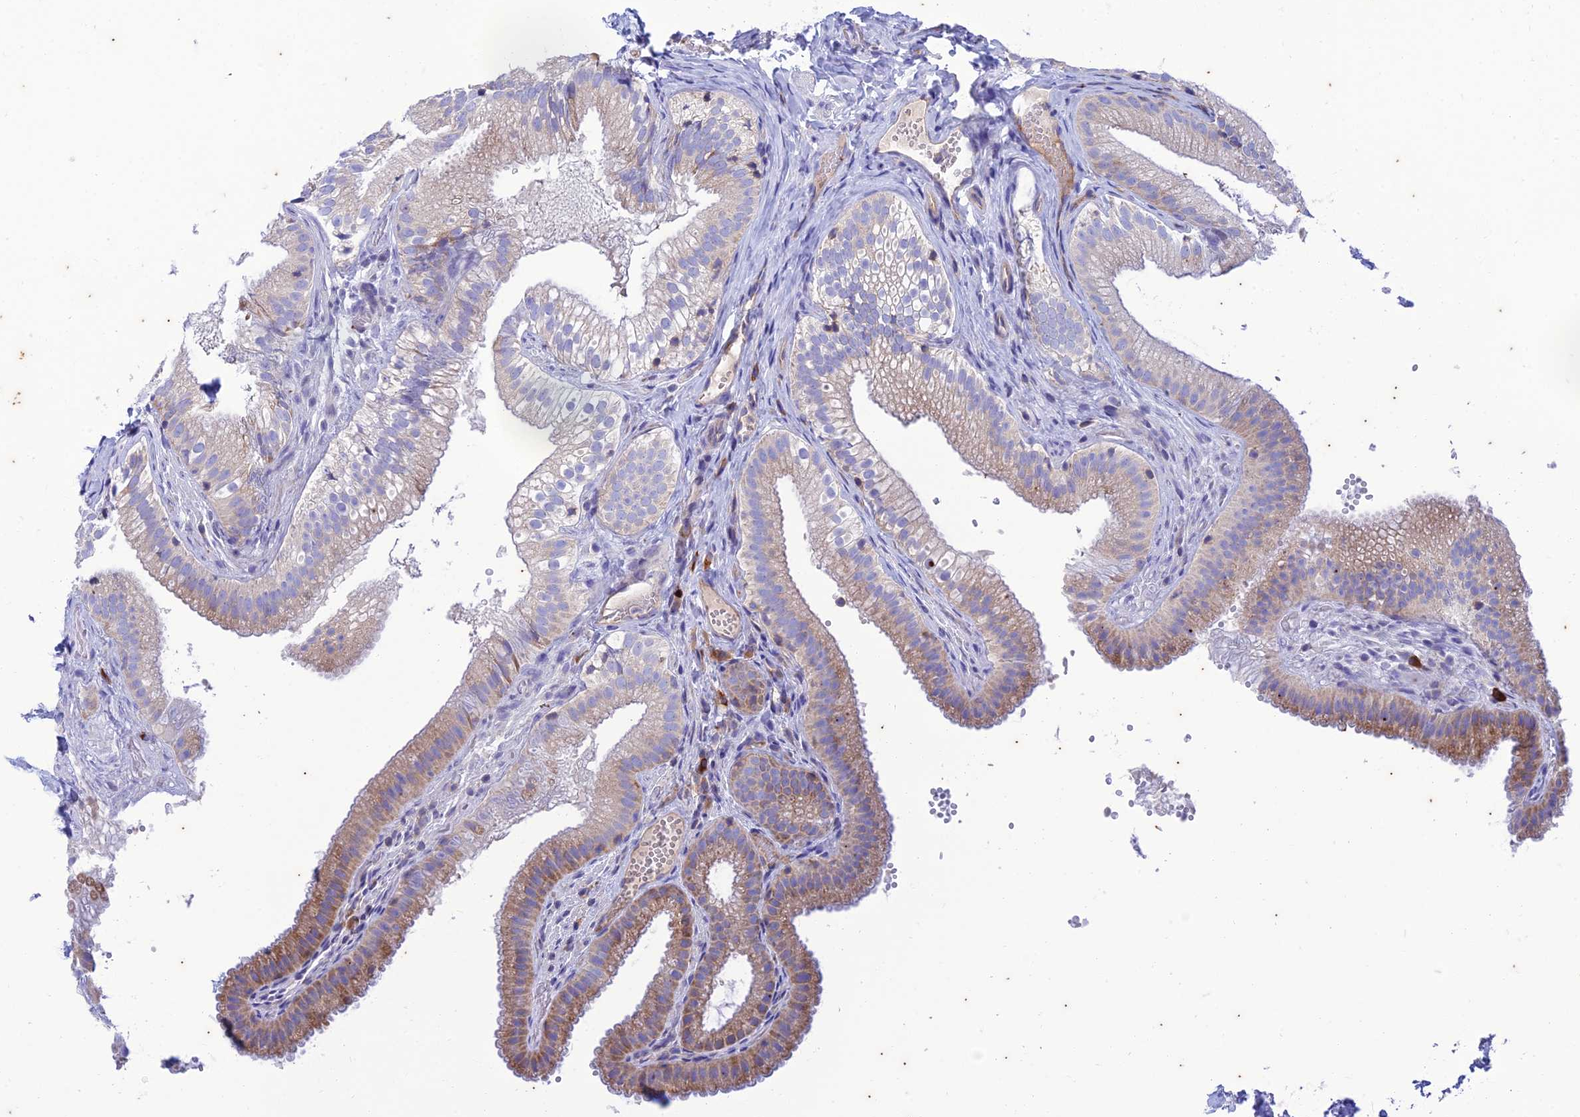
{"staining": {"intensity": "moderate", "quantity": "<25%", "location": "cytoplasmic/membranous"}, "tissue": "gallbladder", "cell_type": "Glandular cells", "image_type": "normal", "snomed": [{"axis": "morphology", "description": "Normal tissue, NOS"}, {"axis": "topography", "description": "Gallbladder"}], "caption": "Unremarkable gallbladder shows moderate cytoplasmic/membranous positivity in about <25% of glandular cells, visualized by immunohistochemistry.", "gene": "PIMREG", "patient": {"sex": "female", "age": 30}}